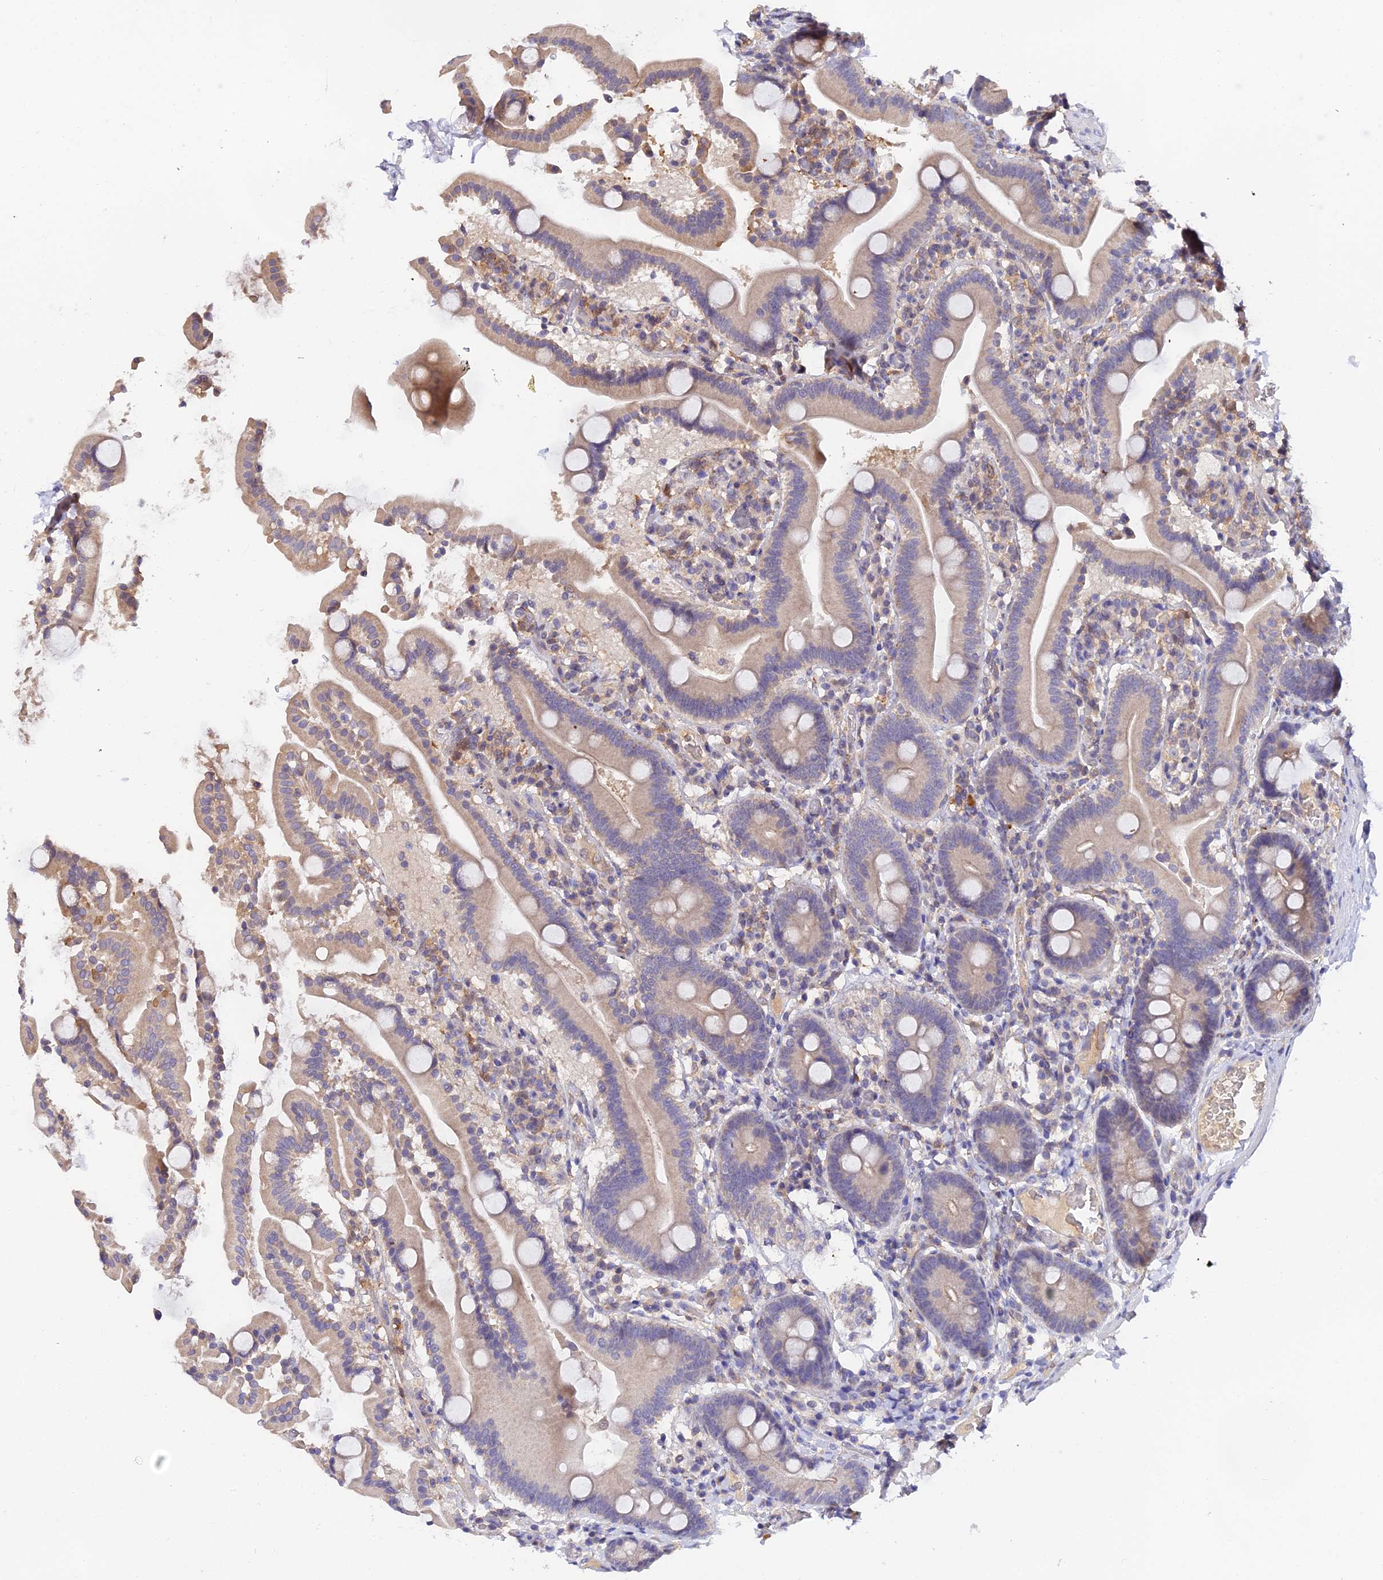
{"staining": {"intensity": "moderate", "quantity": "25%-75%", "location": "cytoplasmic/membranous"}, "tissue": "duodenum", "cell_type": "Glandular cells", "image_type": "normal", "snomed": [{"axis": "morphology", "description": "Normal tissue, NOS"}, {"axis": "topography", "description": "Duodenum"}], "caption": "Duodenum stained with DAB (3,3'-diaminobenzidine) IHC displays medium levels of moderate cytoplasmic/membranous positivity in about 25%-75% of glandular cells.", "gene": "ZBED8", "patient": {"sex": "male", "age": 55}}